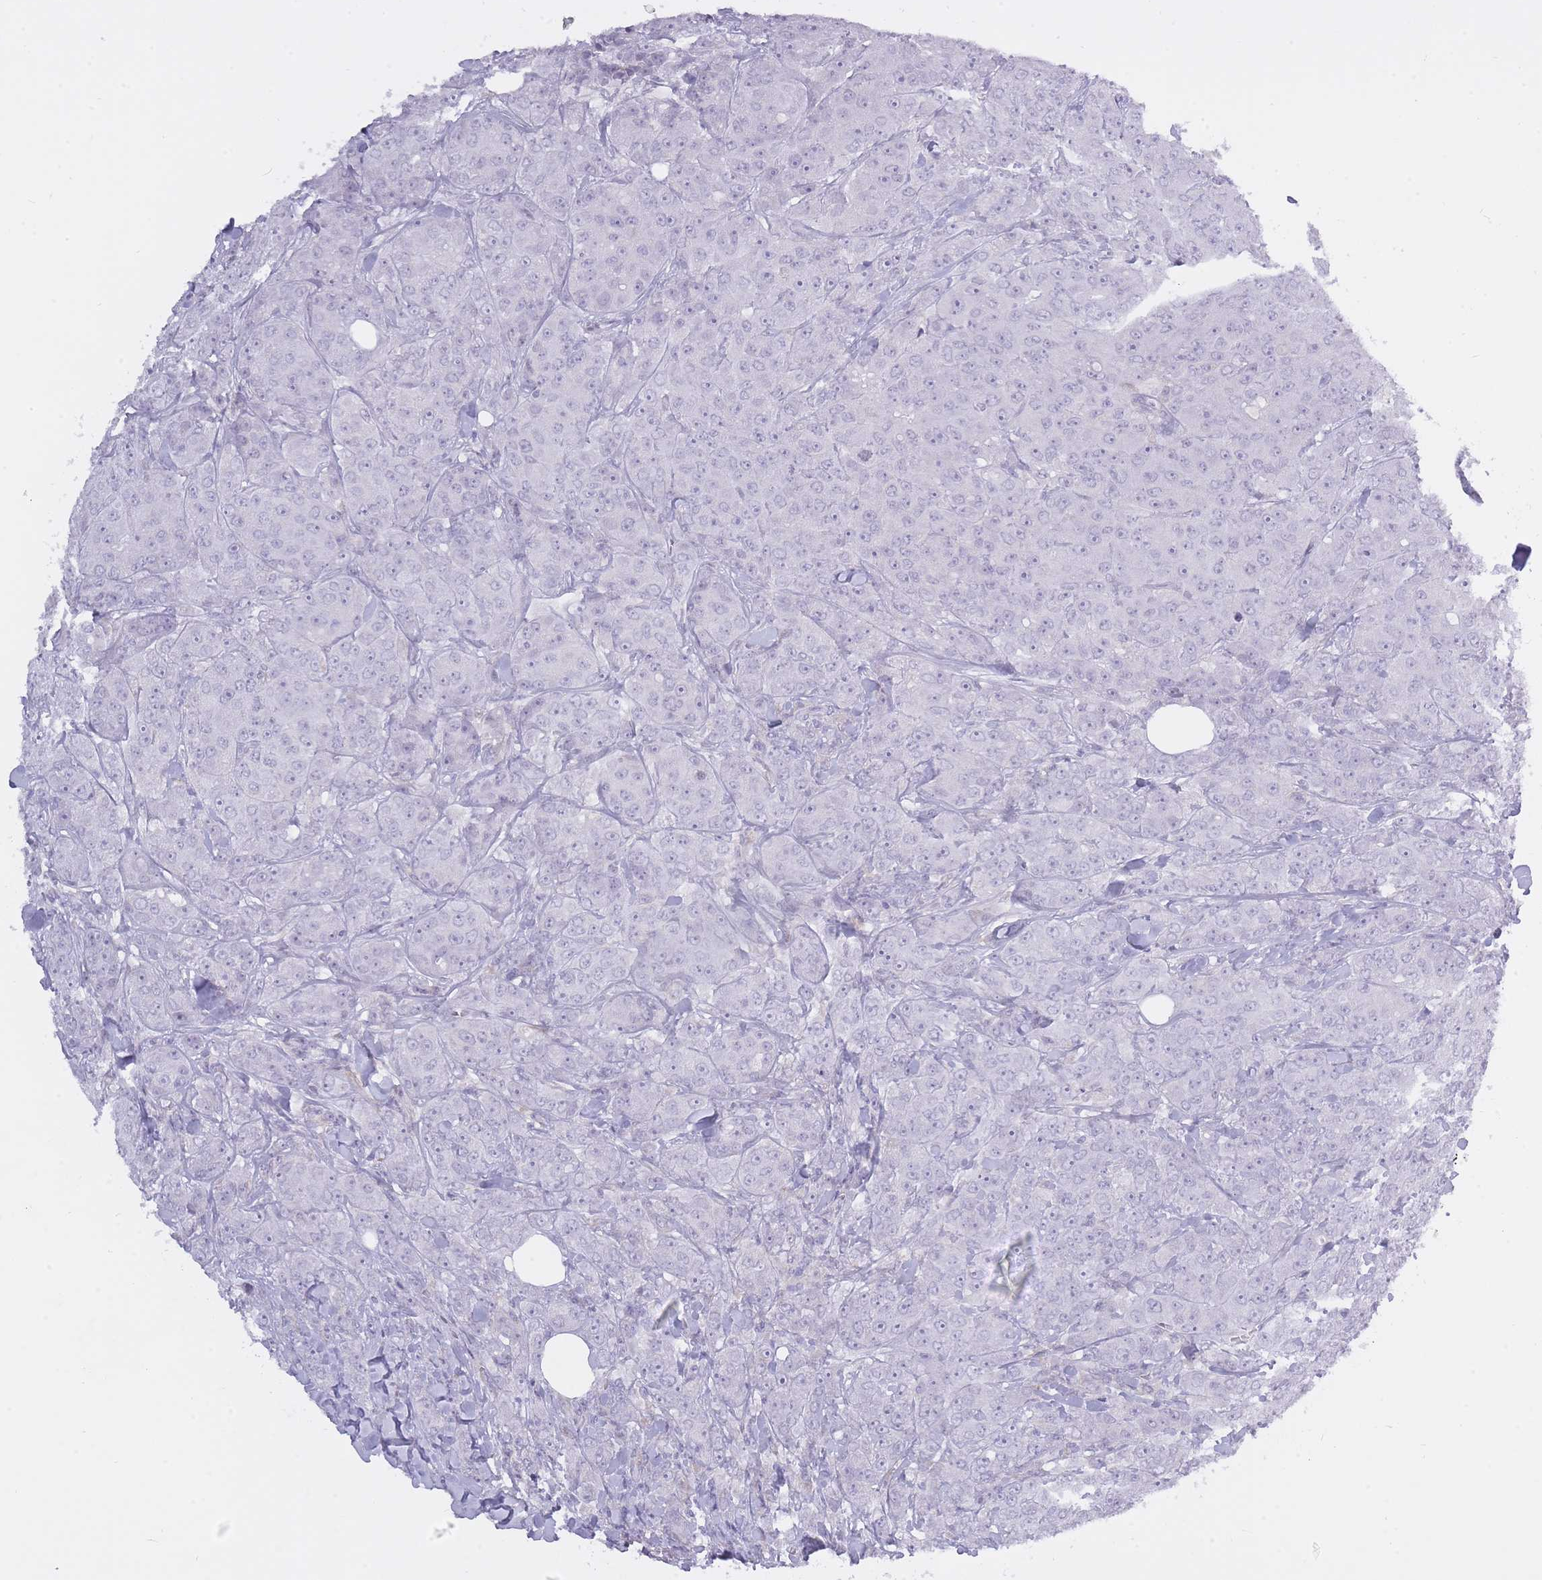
{"staining": {"intensity": "negative", "quantity": "none", "location": "none"}, "tissue": "breast cancer", "cell_type": "Tumor cells", "image_type": "cancer", "snomed": [{"axis": "morphology", "description": "Duct carcinoma"}, {"axis": "topography", "description": "Breast"}], "caption": "Human breast cancer (invasive ductal carcinoma) stained for a protein using immunohistochemistry reveals no expression in tumor cells.", "gene": "BDKRB2", "patient": {"sex": "female", "age": 43}}